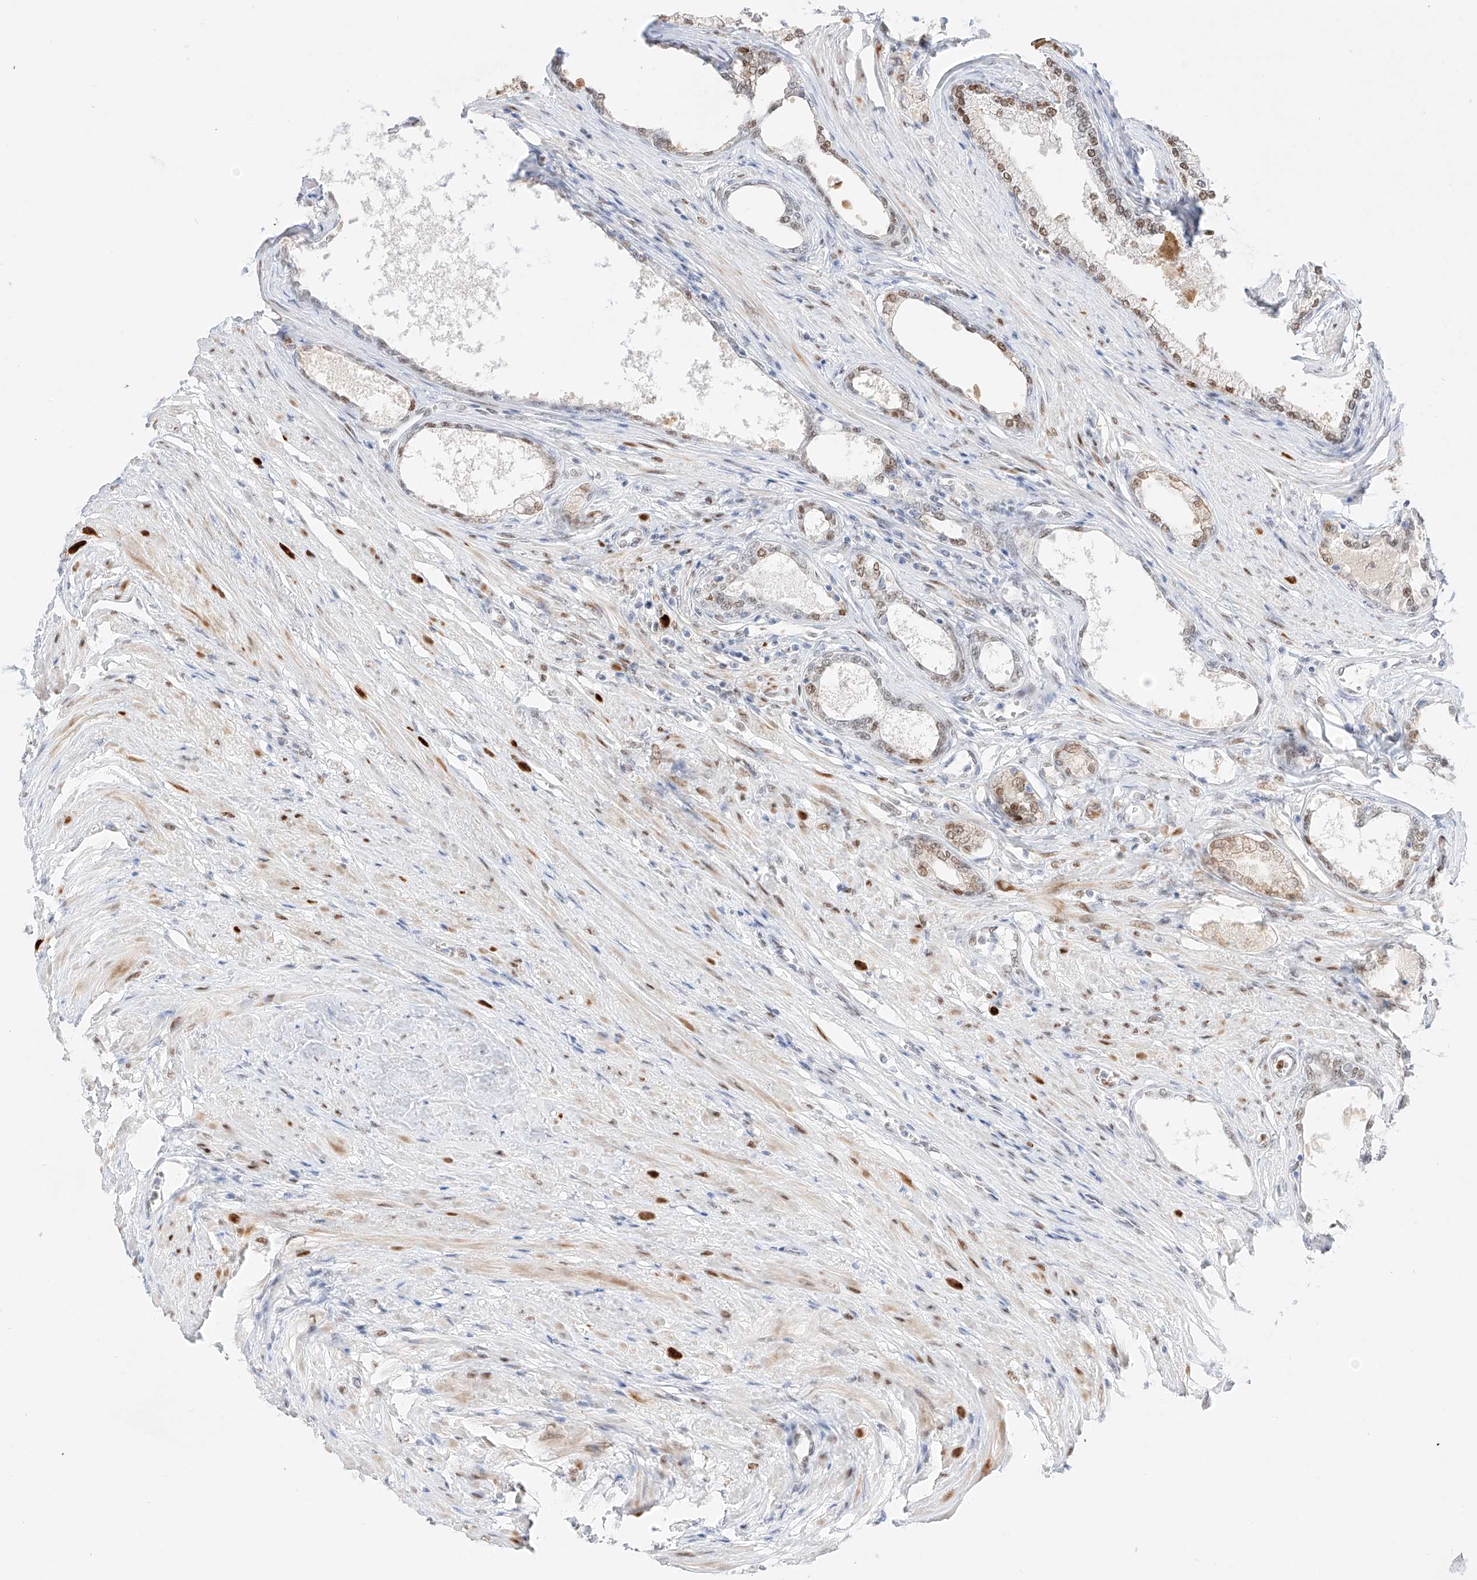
{"staining": {"intensity": "strong", "quantity": ">75%", "location": "cytoplasmic/membranous,nuclear"}, "tissue": "prostate", "cell_type": "Glandular cells", "image_type": "normal", "snomed": [{"axis": "morphology", "description": "Normal tissue, NOS"}, {"axis": "morphology", "description": "Urothelial carcinoma, Low grade"}, {"axis": "topography", "description": "Urinary bladder"}, {"axis": "topography", "description": "Prostate"}], "caption": "This histopathology image exhibits normal prostate stained with immunohistochemistry (IHC) to label a protein in brown. The cytoplasmic/membranous,nuclear of glandular cells show strong positivity for the protein. Nuclei are counter-stained blue.", "gene": "APIP", "patient": {"sex": "male", "age": 60}}